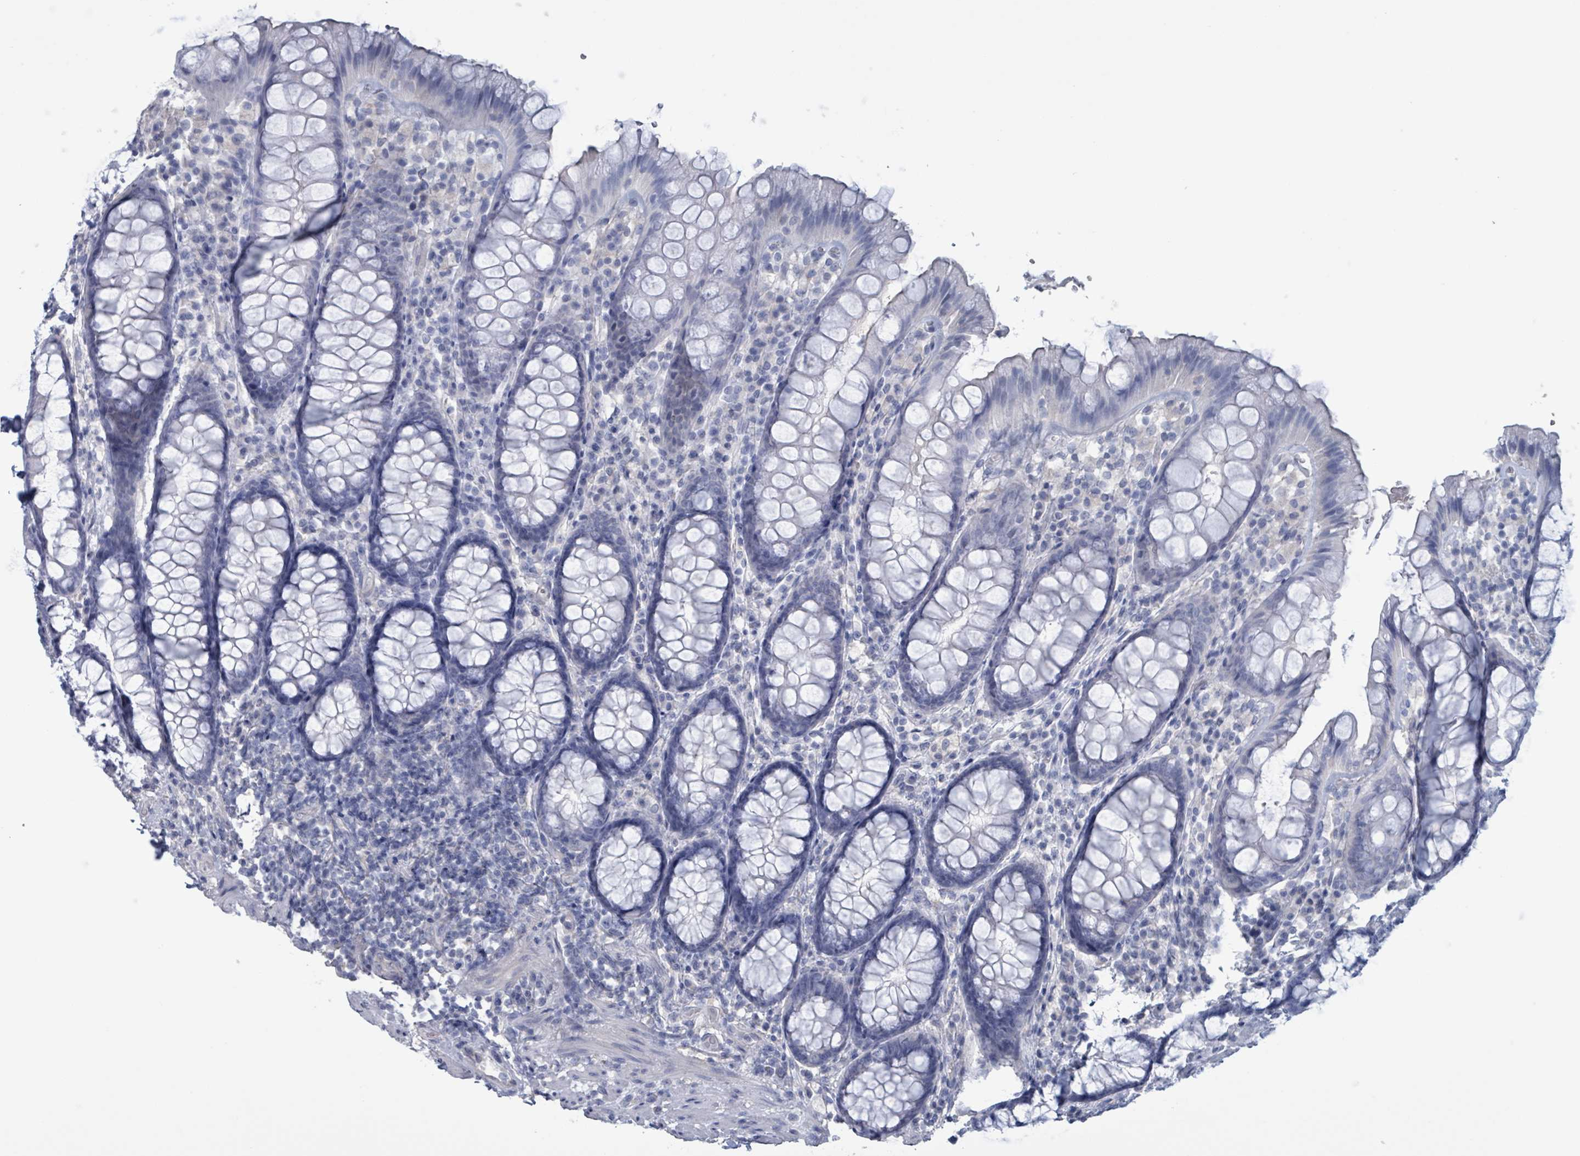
{"staining": {"intensity": "negative", "quantity": "none", "location": "none"}, "tissue": "rectum", "cell_type": "Glandular cells", "image_type": "normal", "snomed": [{"axis": "morphology", "description": "Normal tissue, NOS"}, {"axis": "topography", "description": "Rectum"}], "caption": "Glandular cells show no significant protein positivity in unremarkable rectum.", "gene": "CT45A10", "patient": {"sex": "male", "age": 83}}